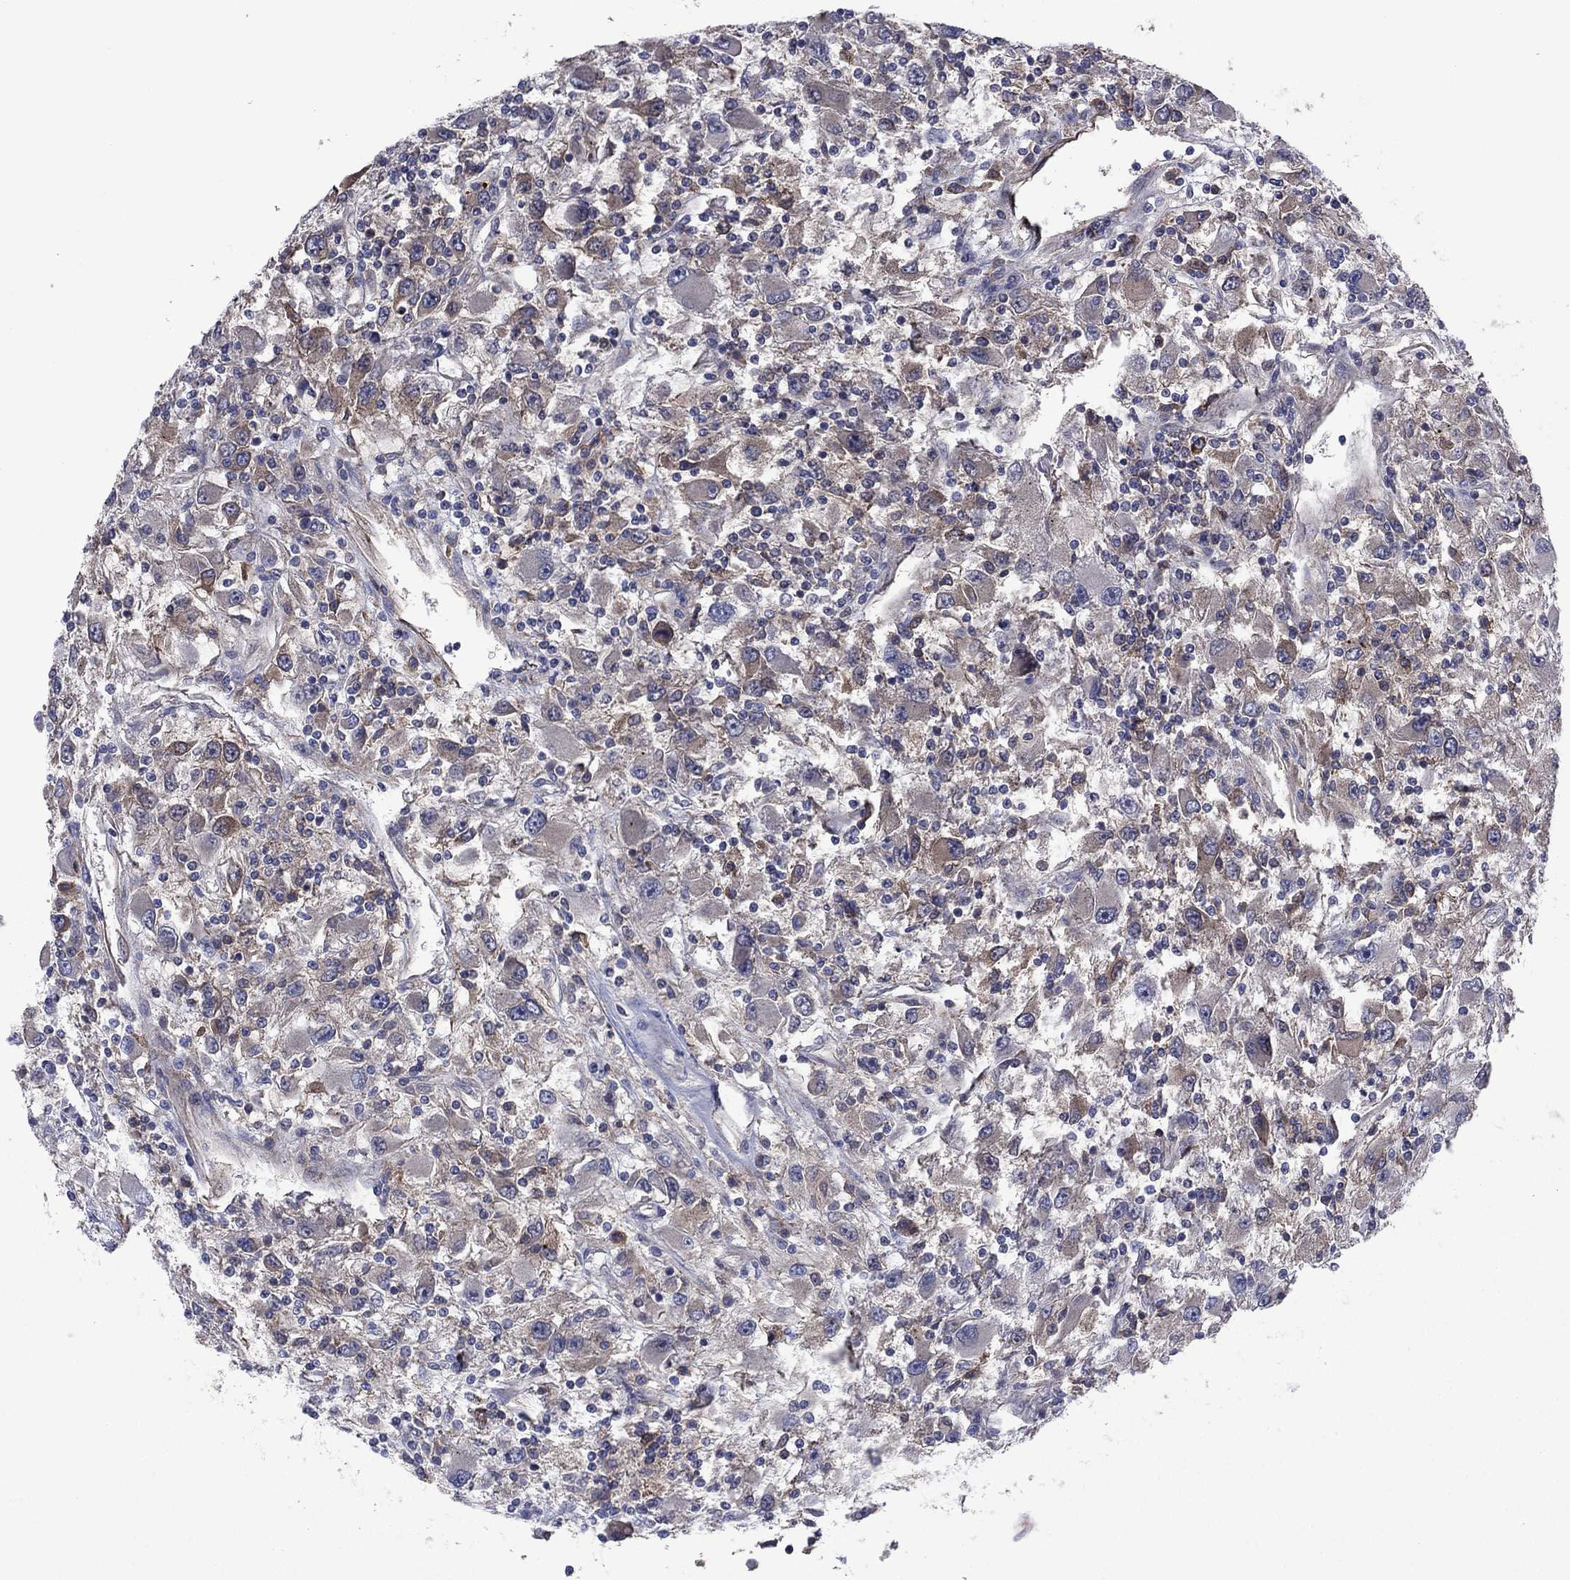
{"staining": {"intensity": "moderate", "quantity": "<25%", "location": "cytoplasmic/membranous"}, "tissue": "renal cancer", "cell_type": "Tumor cells", "image_type": "cancer", "snomed": [{"axis": "morphology", "description": "Adenocarcinoma, NOS"}, {"axis": "topography", "description": "Kidney"}], "caption": "Renal cancer (adenocarcinoma) tissue displays moderate cytoplasmic/membranous expression in approximately <25% of tumor cells, visualized by immunohistochemistry.", "gene": "MEA1", "patient": {"sex": "female", "age": 67}}